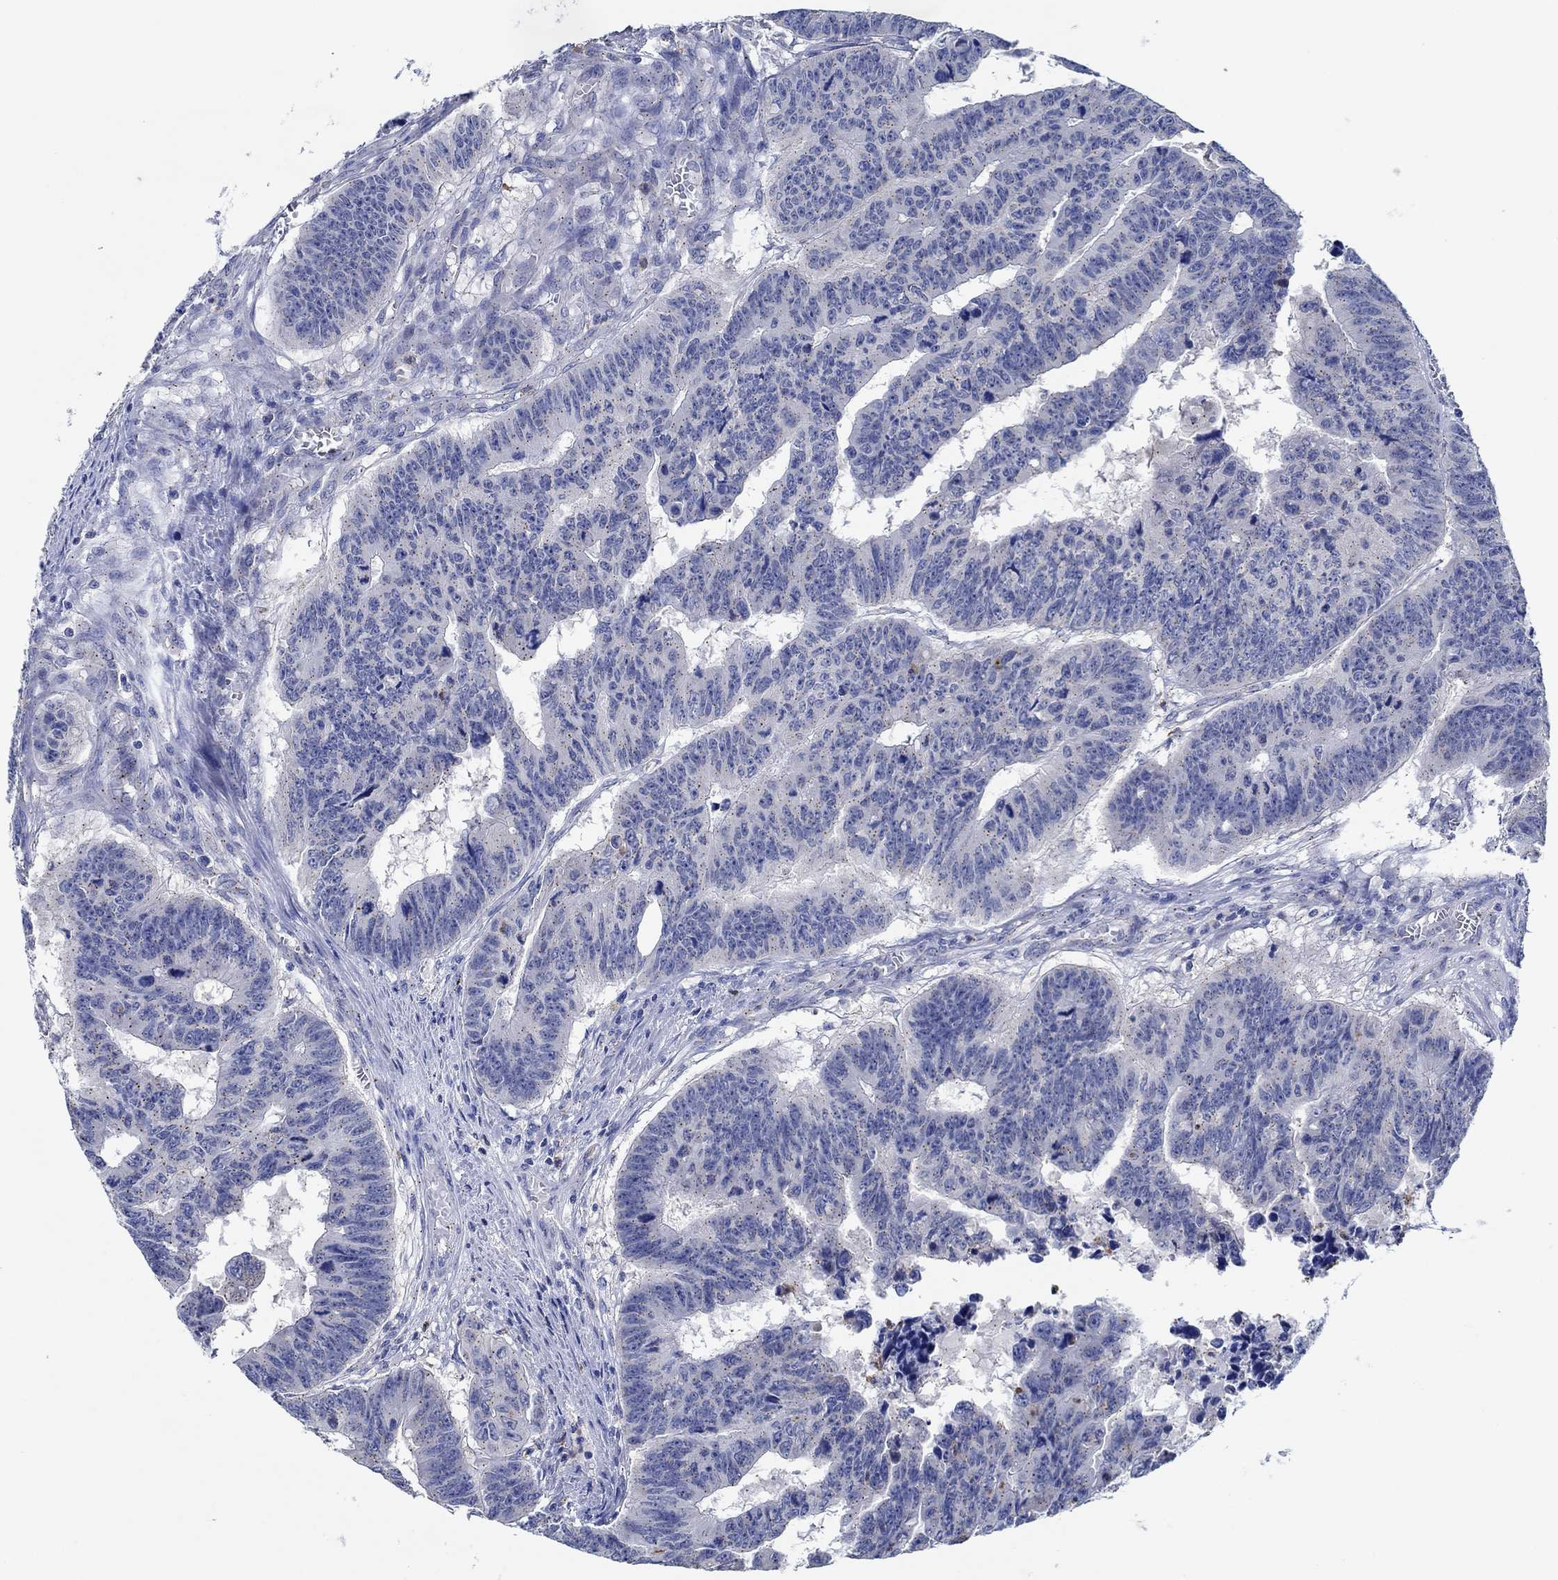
{"staining": {"intensity": "negative", "quantity": "none", "location": "none"}, "tissue": "colorectal cancer", "cell_type": "Tumor cells", "image_type": "cancer", "snomed": [{"axis": "morphology", "description": "Adenocarcinoma, NOS"}, {"axis": "topography", "description": "Appendix"}, {"axis": "topography", "description": "Colon"}, {"axis": "topography", "description": "Cecum"}, {"axis": "topography", "description": "Colon asc"}], "caption": "Immunohistochemical staining of colorectal adenocarcinoma exhibits no significant expression in tumor cells. (DAB (3,3'-diaminobenzidine) immunohistochemistry visualized using brightfield microscopy, high magnification).", "gene": "CPM", "patient": {"sex": "female", "age": 85}}